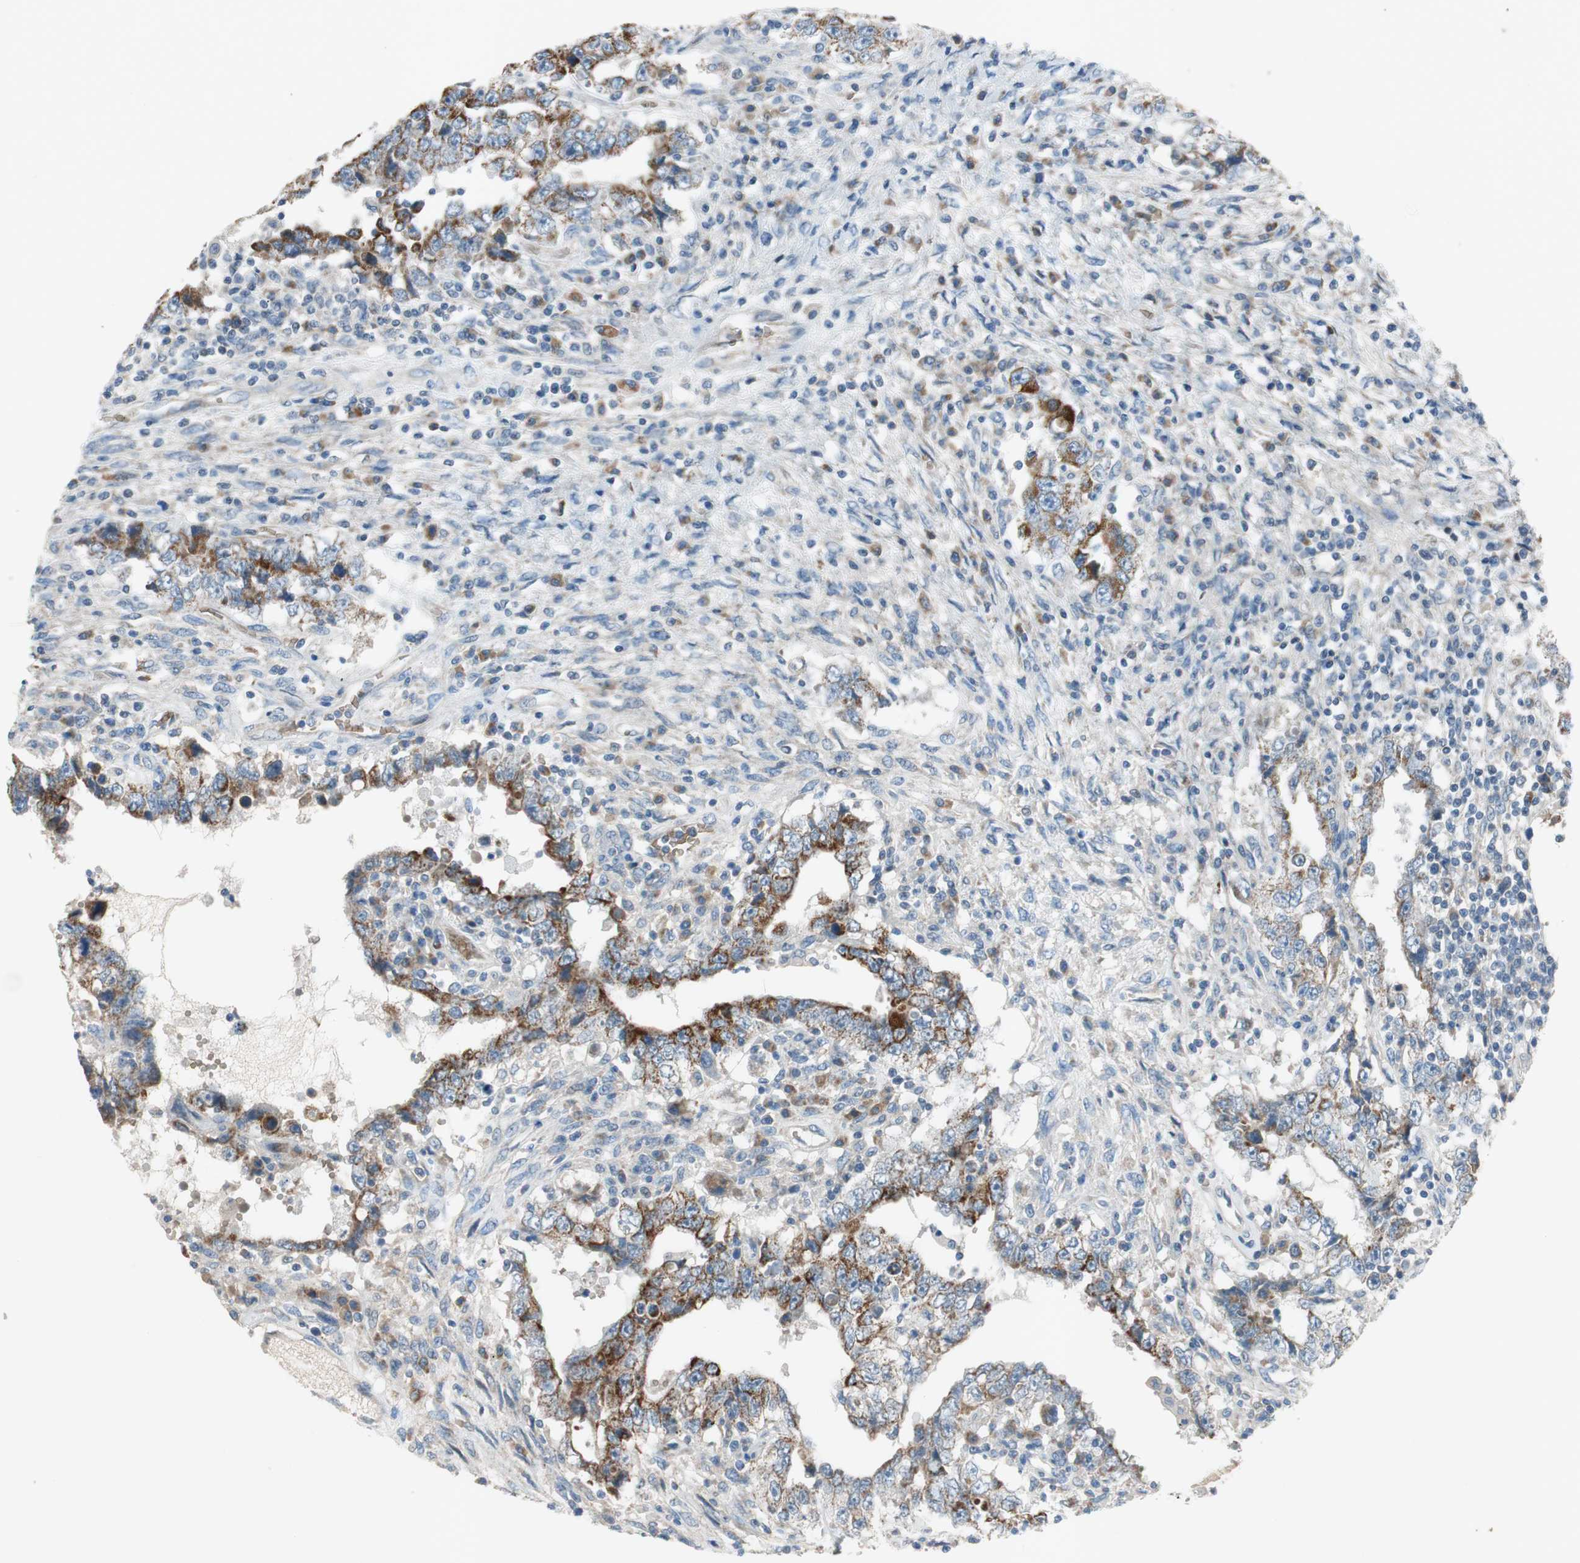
{"staining": {"intensity": "moderate", "quantity": ">75%", "location": "cytoplasmic/membranous"}, "tissue": "testis cancer", "cell_type": "Tumor cells", "image_type": "cancer", "snomed": [{"axis": "morphology", "description": "Carcinoma, Embryonal, NOS"}, {"axis": "topography", "description": "Testis"}], "caption": "Protein expression analysis of human testis embryonal carcinoma reveals moderate cytoplasmic/membranous expression in approximately >75% of tumor cells.", "gene": "GYPC", "patient": {"sex": "male", "age": 26}}